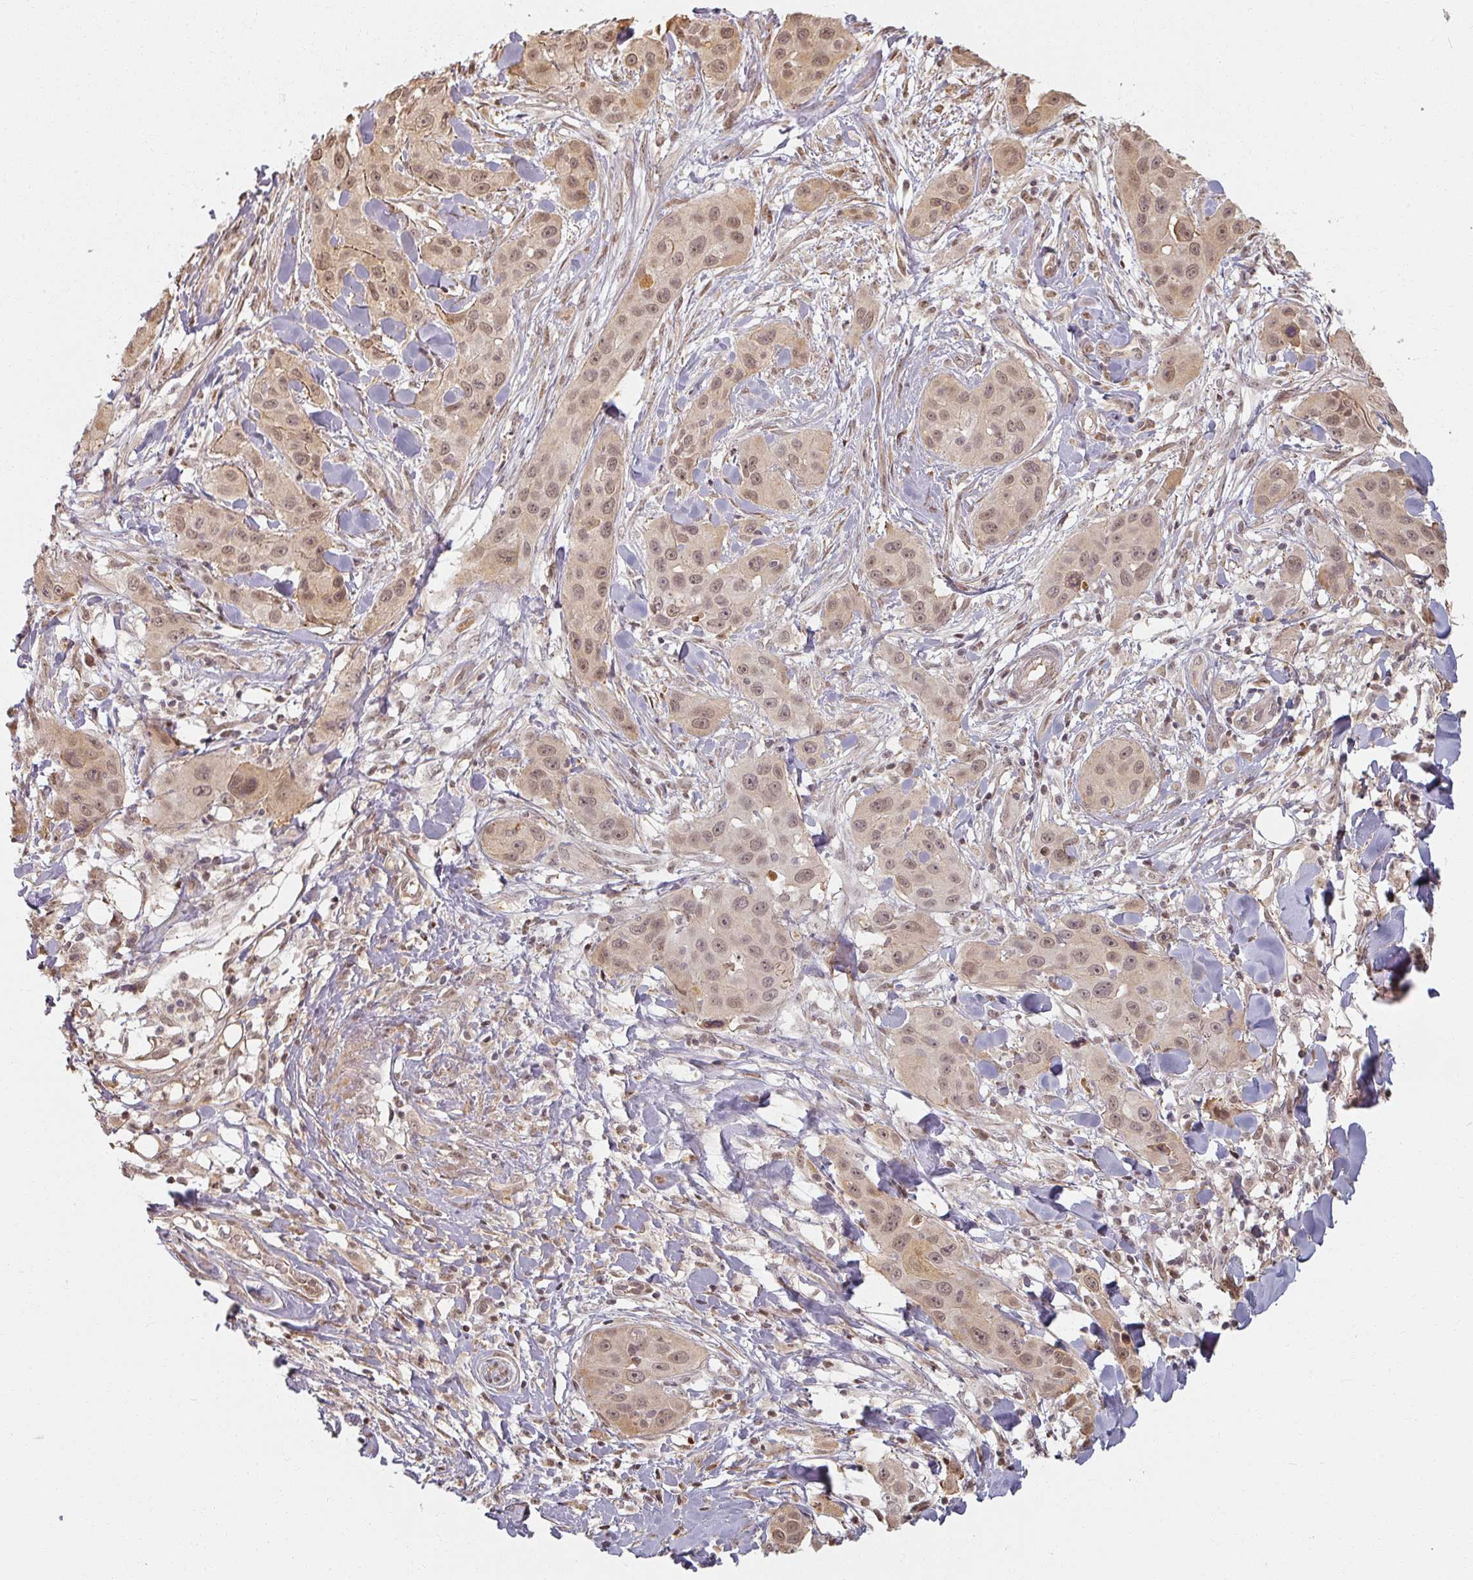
{"staining": {"intensity": "moderate", "quantity": ">75%", "location": "cytoplasmic/membranous,nuclear"}, "tissue": "skin cancer", "cell_type": "Tumor cells", "image_type": "cancer", "snomed": [{"axis": "morphology", "description": "Squamous cell carcinoma, NOS"}, {"axis": "topography", "description": "Skin"}], "caption": "Skin cancer (squamous cell carcinoma) stained with a brown dye shows moderate cytoplasmic/membranous and nuclear positive staining in approximately >75% of tumor cells.", "gene": "MED19", "patient": {"sex": "male", "age": 63}}